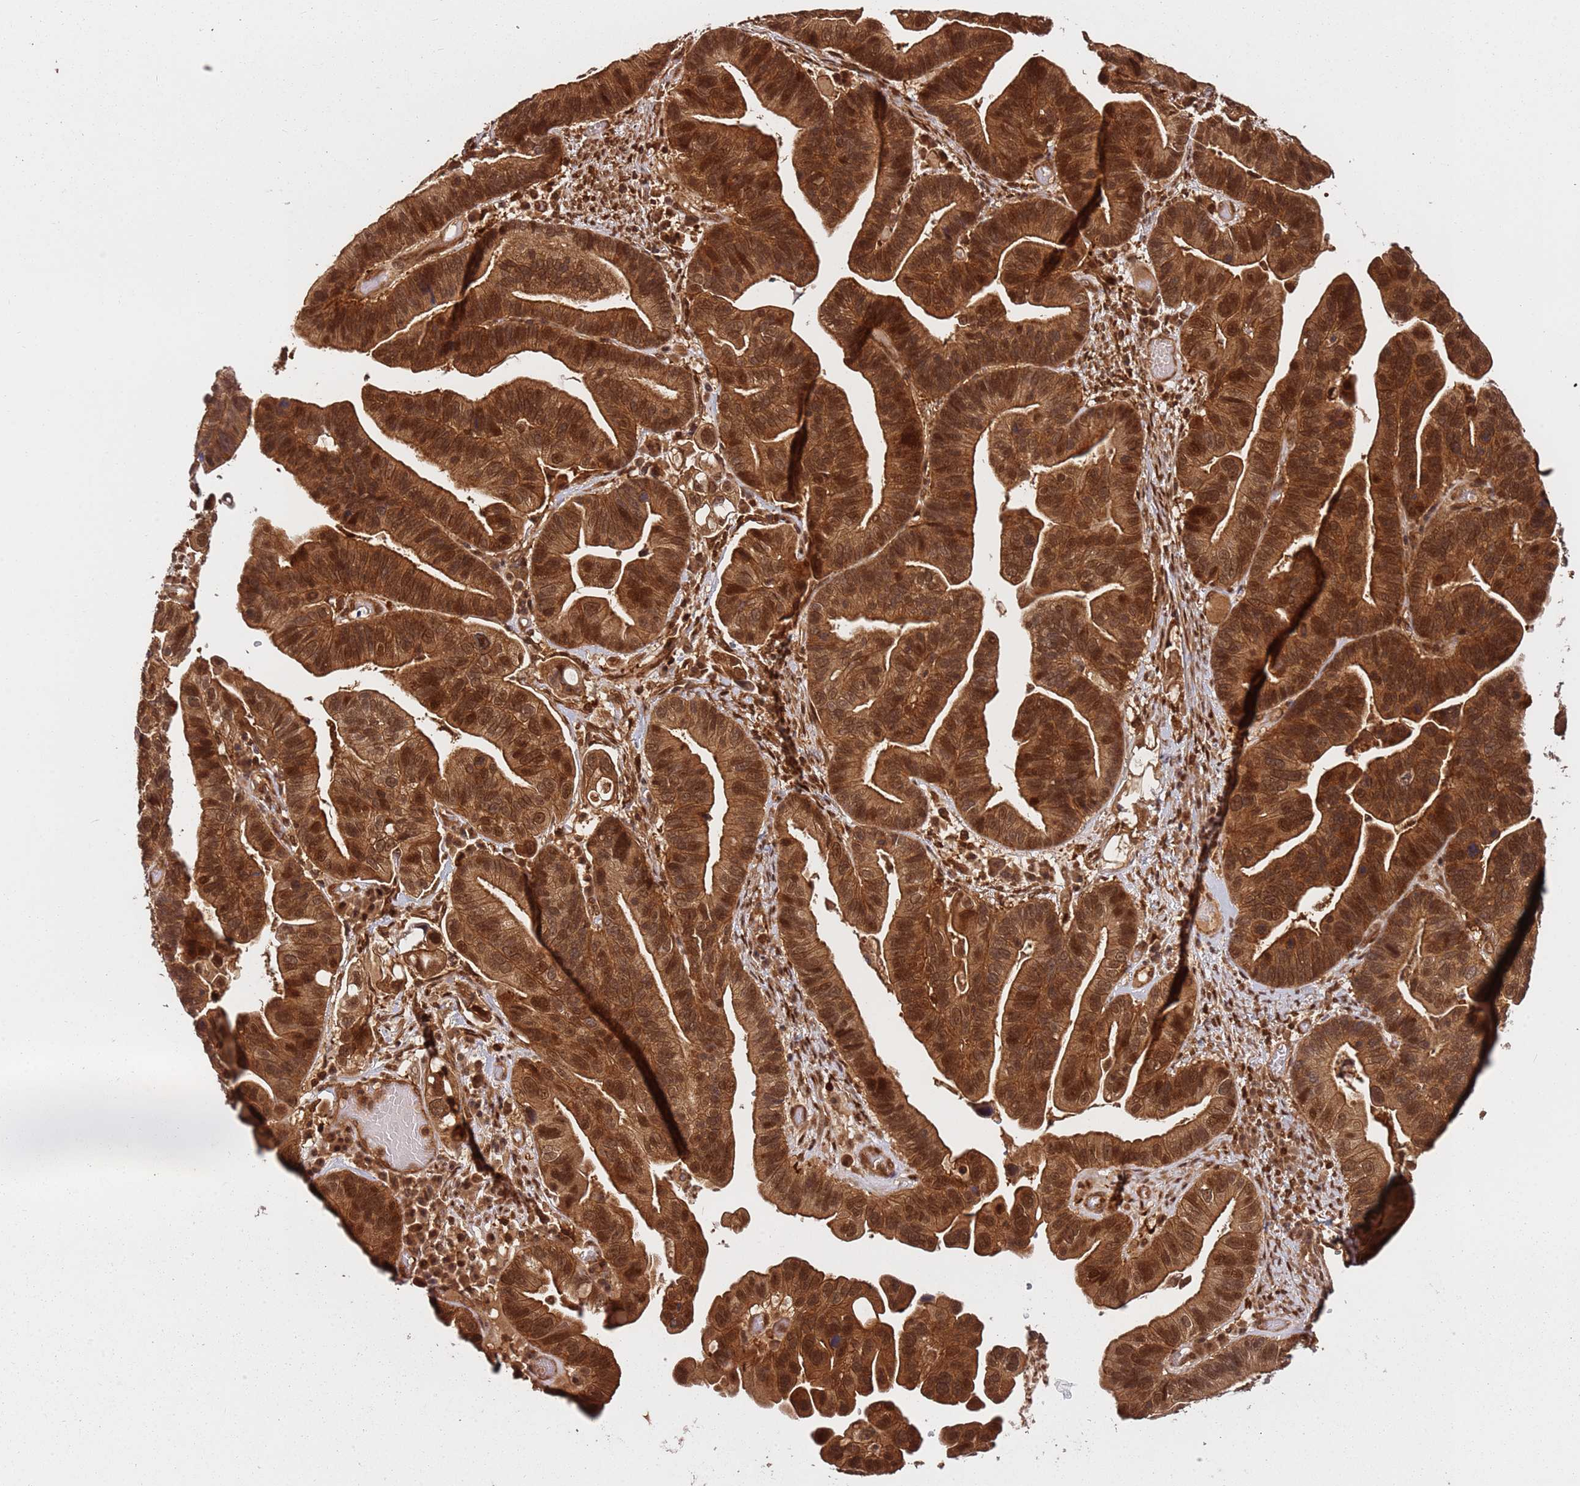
{"staining": {"intensity": "strong", "quantity": ">75%", "location": "cytoplasmic/membranous,nuclear"}, "tissue": "ovarian cancer", "cell_type": "Tumor cells", "image_type": "cancer", "snomed": [{"axis": "morphology", "description": "Cystadenocarcinoma, serous, NOS"}, {"axis": "topography", "description": "Ovary"}], "caption": "Ovarian serous cystadenocarcinoma was stained to show a protein in brown. There is high levels of strong cytoplasmic/membranous and nuclear expression in about >75% of tumor cells.", "gene": "PGLS", "patient": {"sex": "female", "age": 56}}